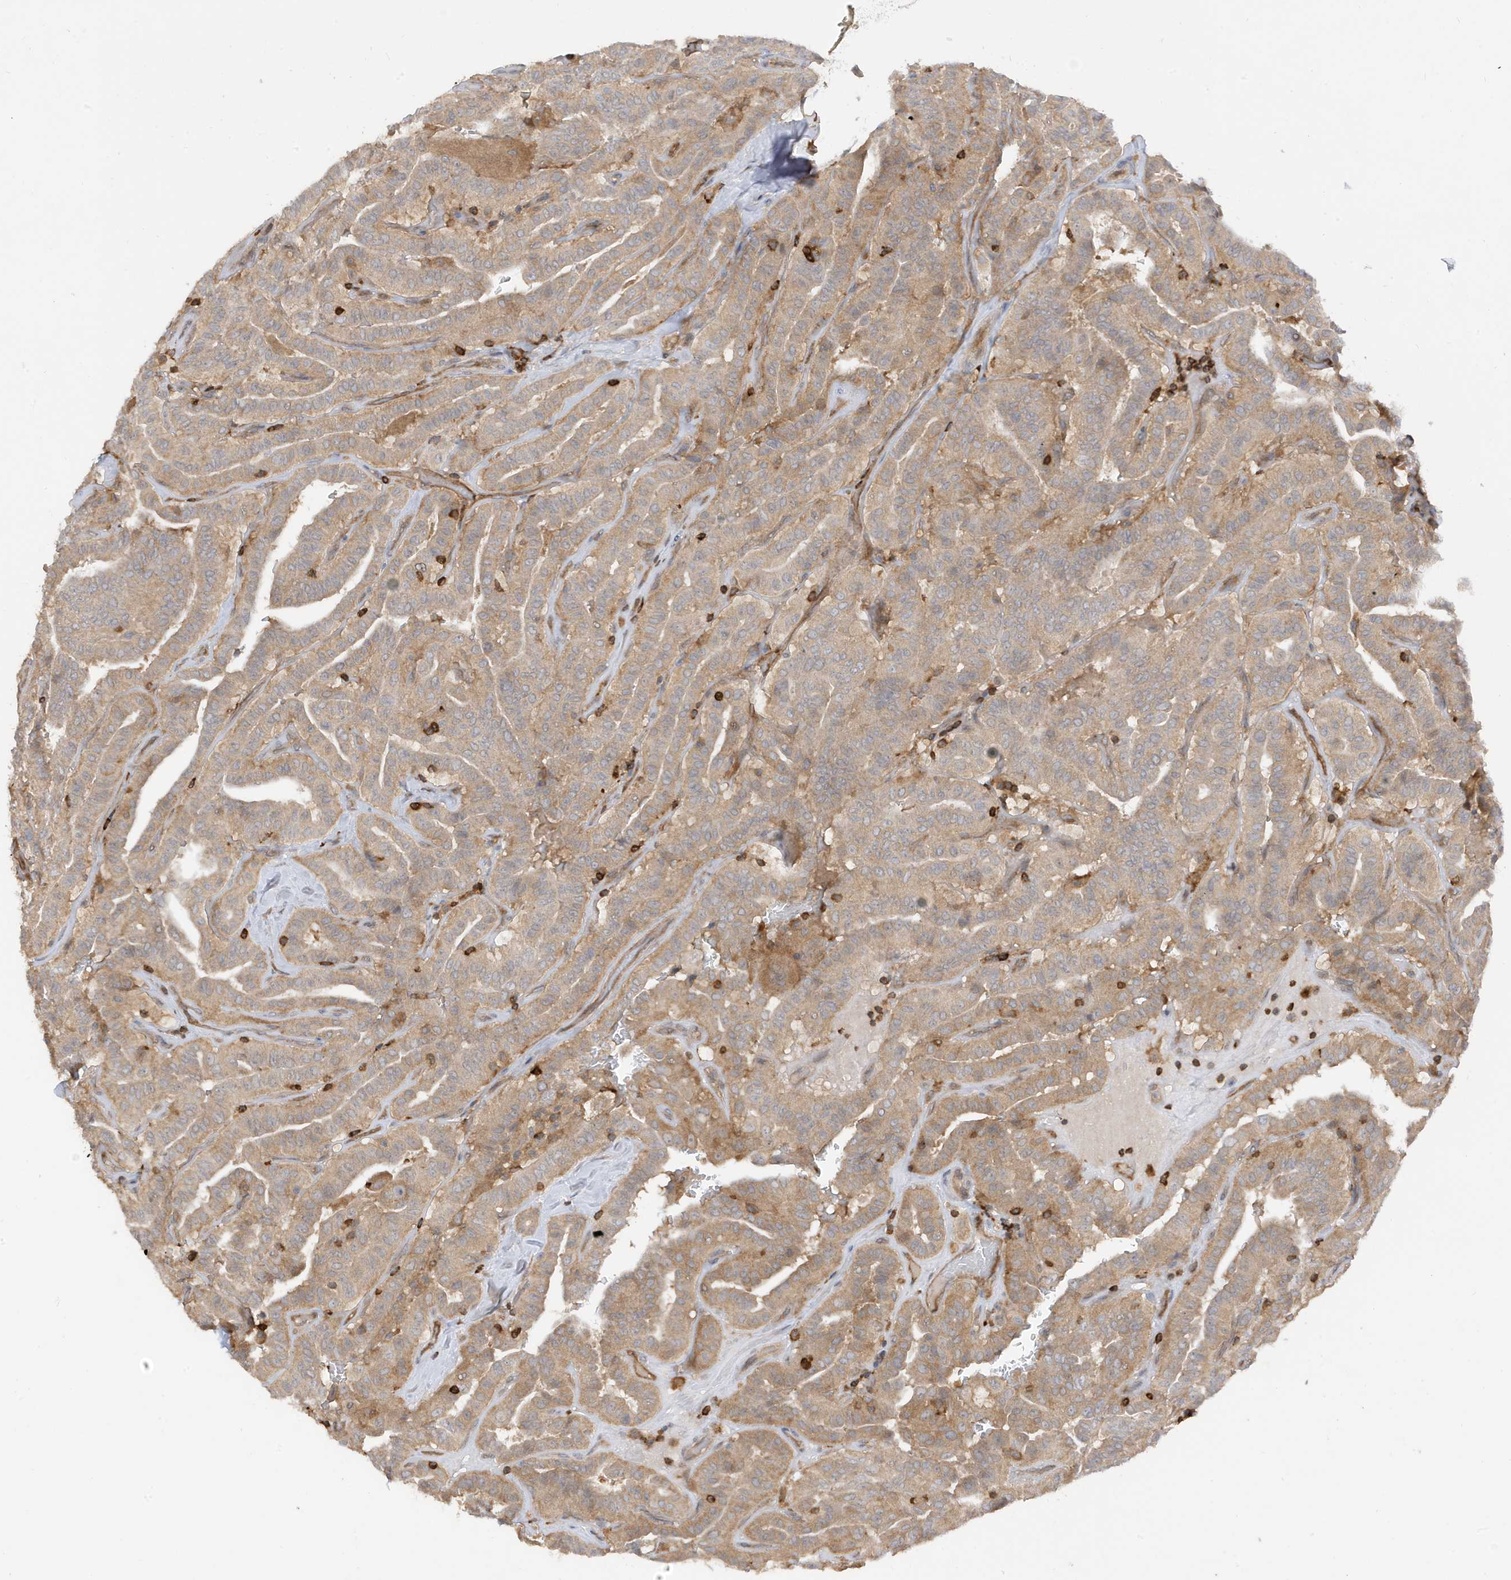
{"staining": {"intensity": "moderate", "quantity": ">75%", "location": "cytoplasmic/membranous"}, "tissue": "thyroid cancer", "cell_type": "Tumor cells", "image_type": "cancer", "snomed": [{"axis": "morphology", "description": "Papillary adenocarcinoma, NOS"}, {"axis": "topography", "description": "Thyroid gland"}], "caption": "Papillary adenocarcinoma (thyroid) stained for a protein demonstrates moderate cytoplasmic/membranous positivity in tumor cells.", "gene": "PHACTR2", "patient": {"sex": "male", "age": 77}}